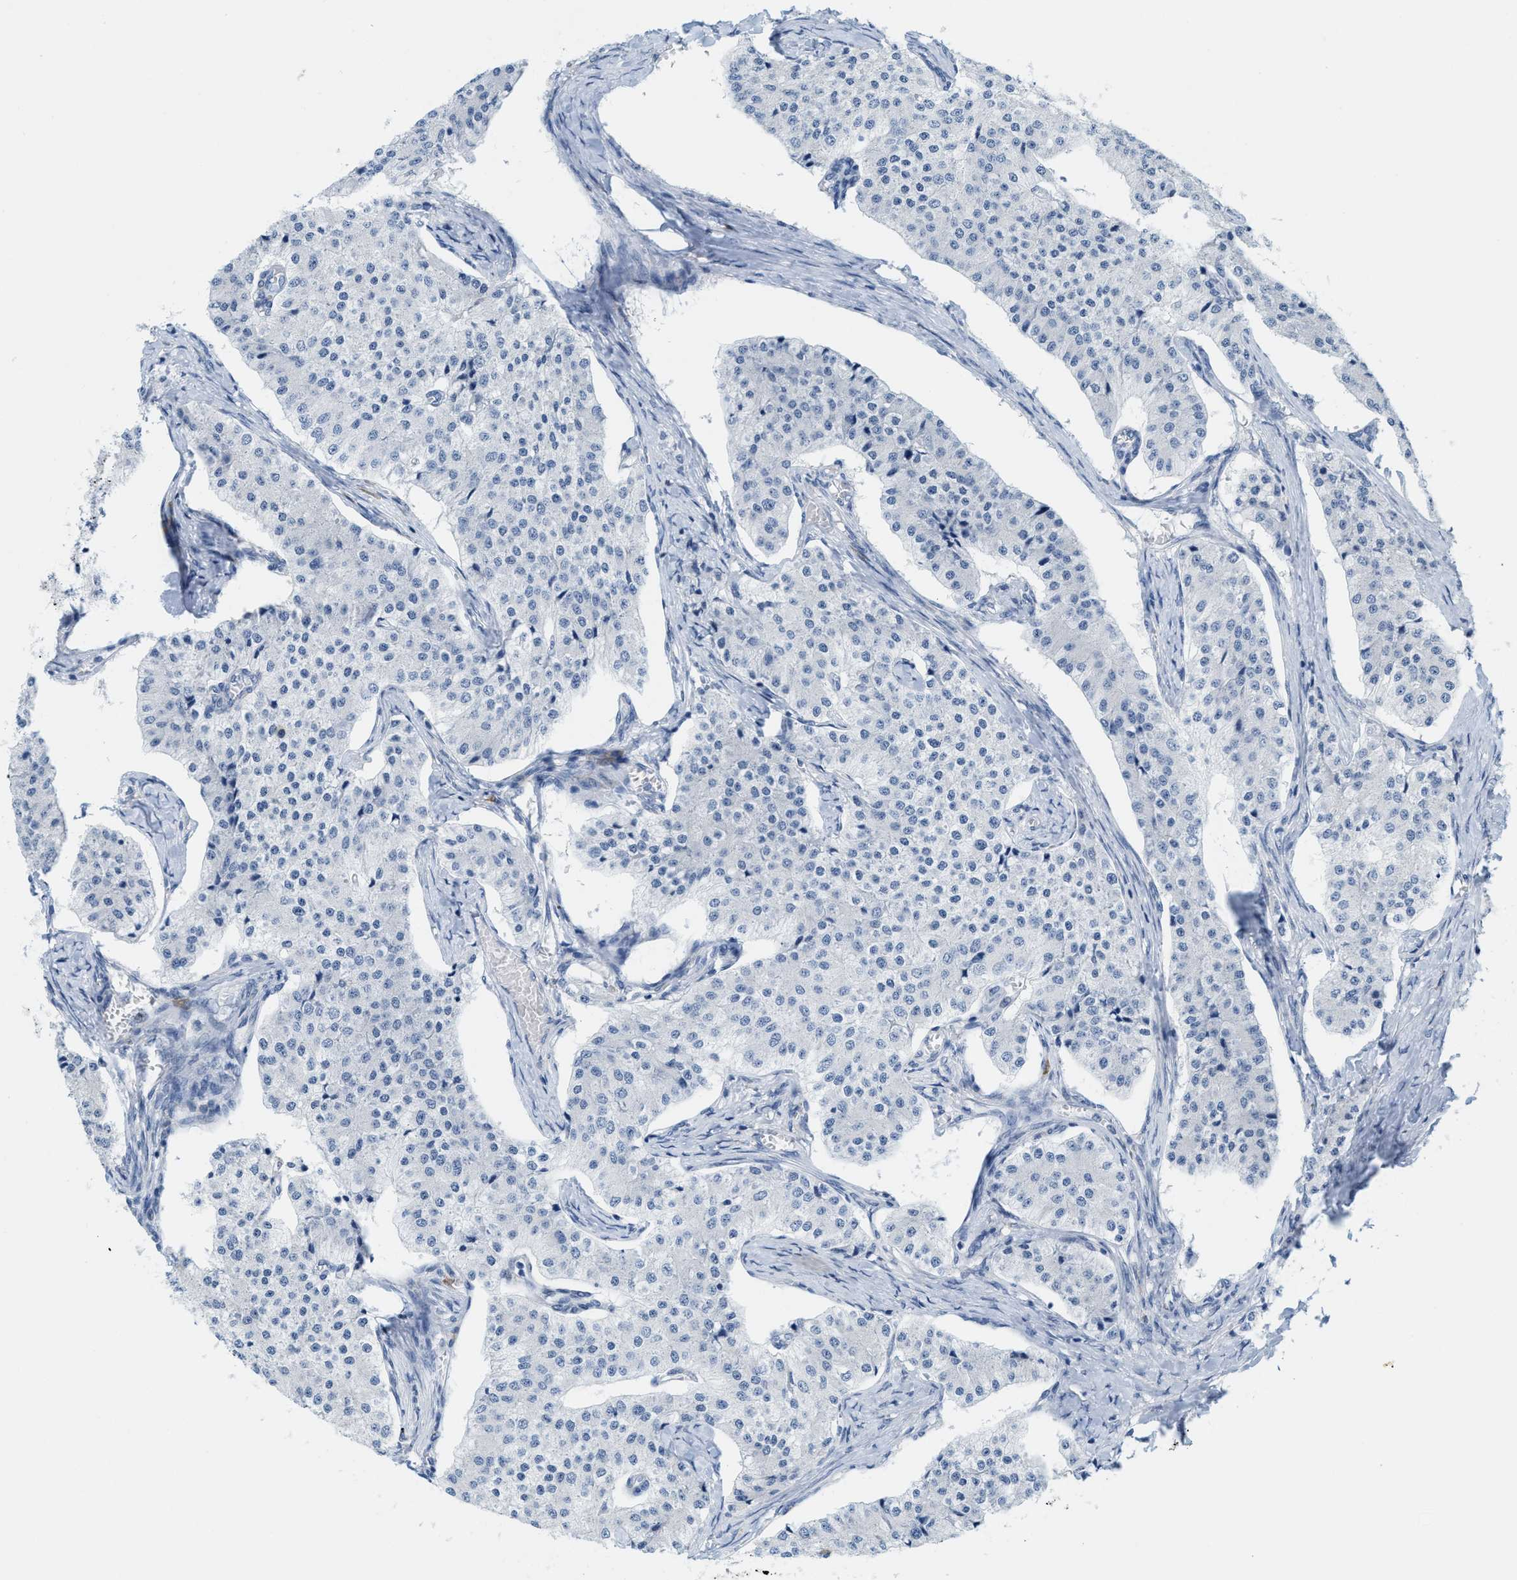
{"staining": {"intensity": "negative", "quantity": "none", "location": "none"}, "tissue": "carcinoid", "cell_type": "Tumor cells", "image_type": "cancer", "snomed": [{"axis": "morphology", "description": "Carcinoid, malignant, NOS"}, {"axis": "topography", "description": "Colon"}], "caption": "Immunohistochemistry photomicrograph of neoplastic tissue: malignant carcinoid stained with DAB exhibits no significant protein positivity in tumor cells.", "gene": "KIFC3", "patient": {"sex": "female", "age": 52}}